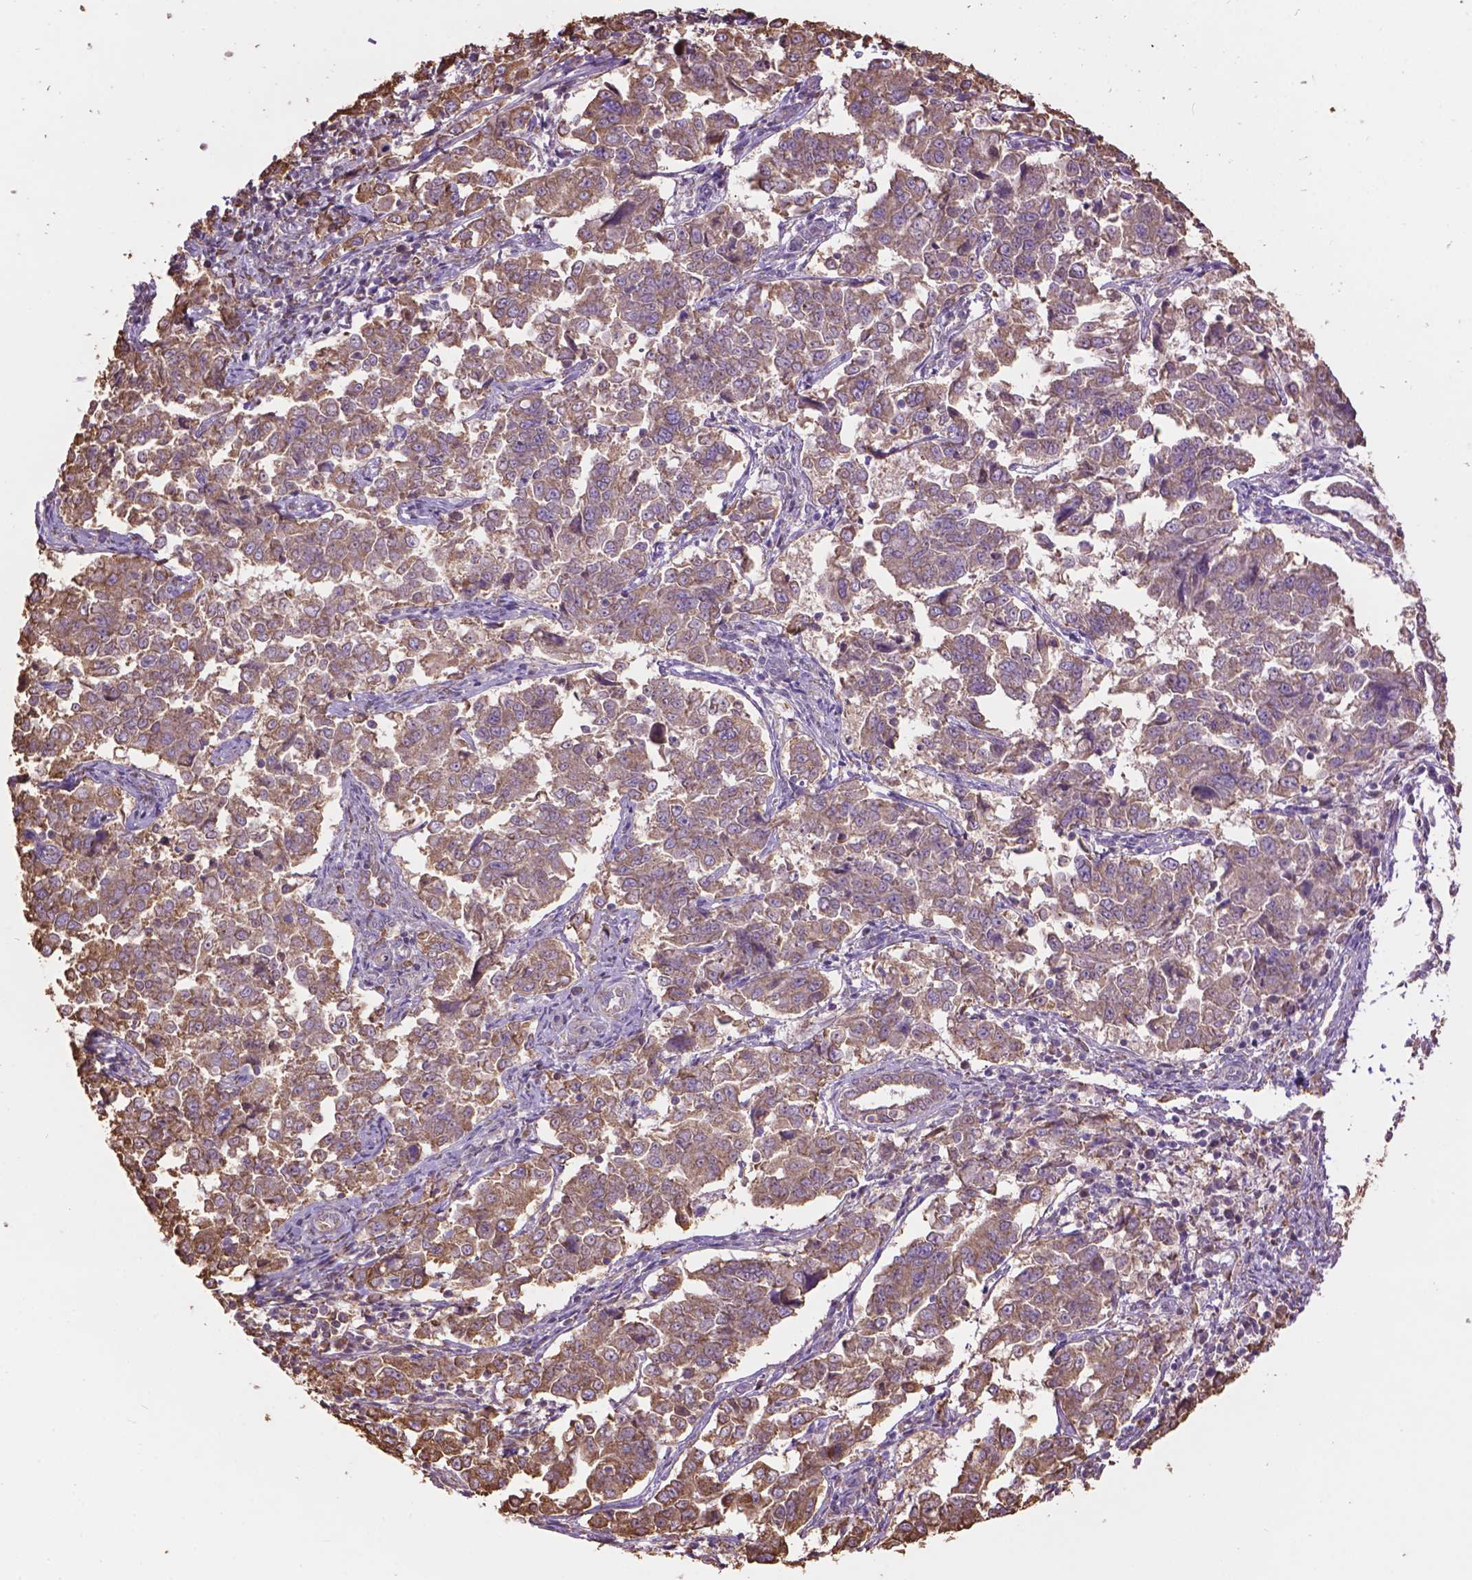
{"staining": {"intensity": "moderate", "quantity": ">75%", "location": "cytoplasmic/membranous"}, "tissue": "endometrial cancer", "cell_type": "Tumor cells", "image_type": "cancer", "snomed": [{"axis": "morphology", "description": "Adenocarcinoma, NOS"}, {"axis": "topography", "description": "Endometrium"}], "caption": "Tumor cells demonstrate medium levels of moderate cytoplasmic/membranous staining in approximately >75% of cells in adenocarcinoma (endometrial).", "gene": "PPP2R5E", "patient": {"sex": "female", "age": 43}}